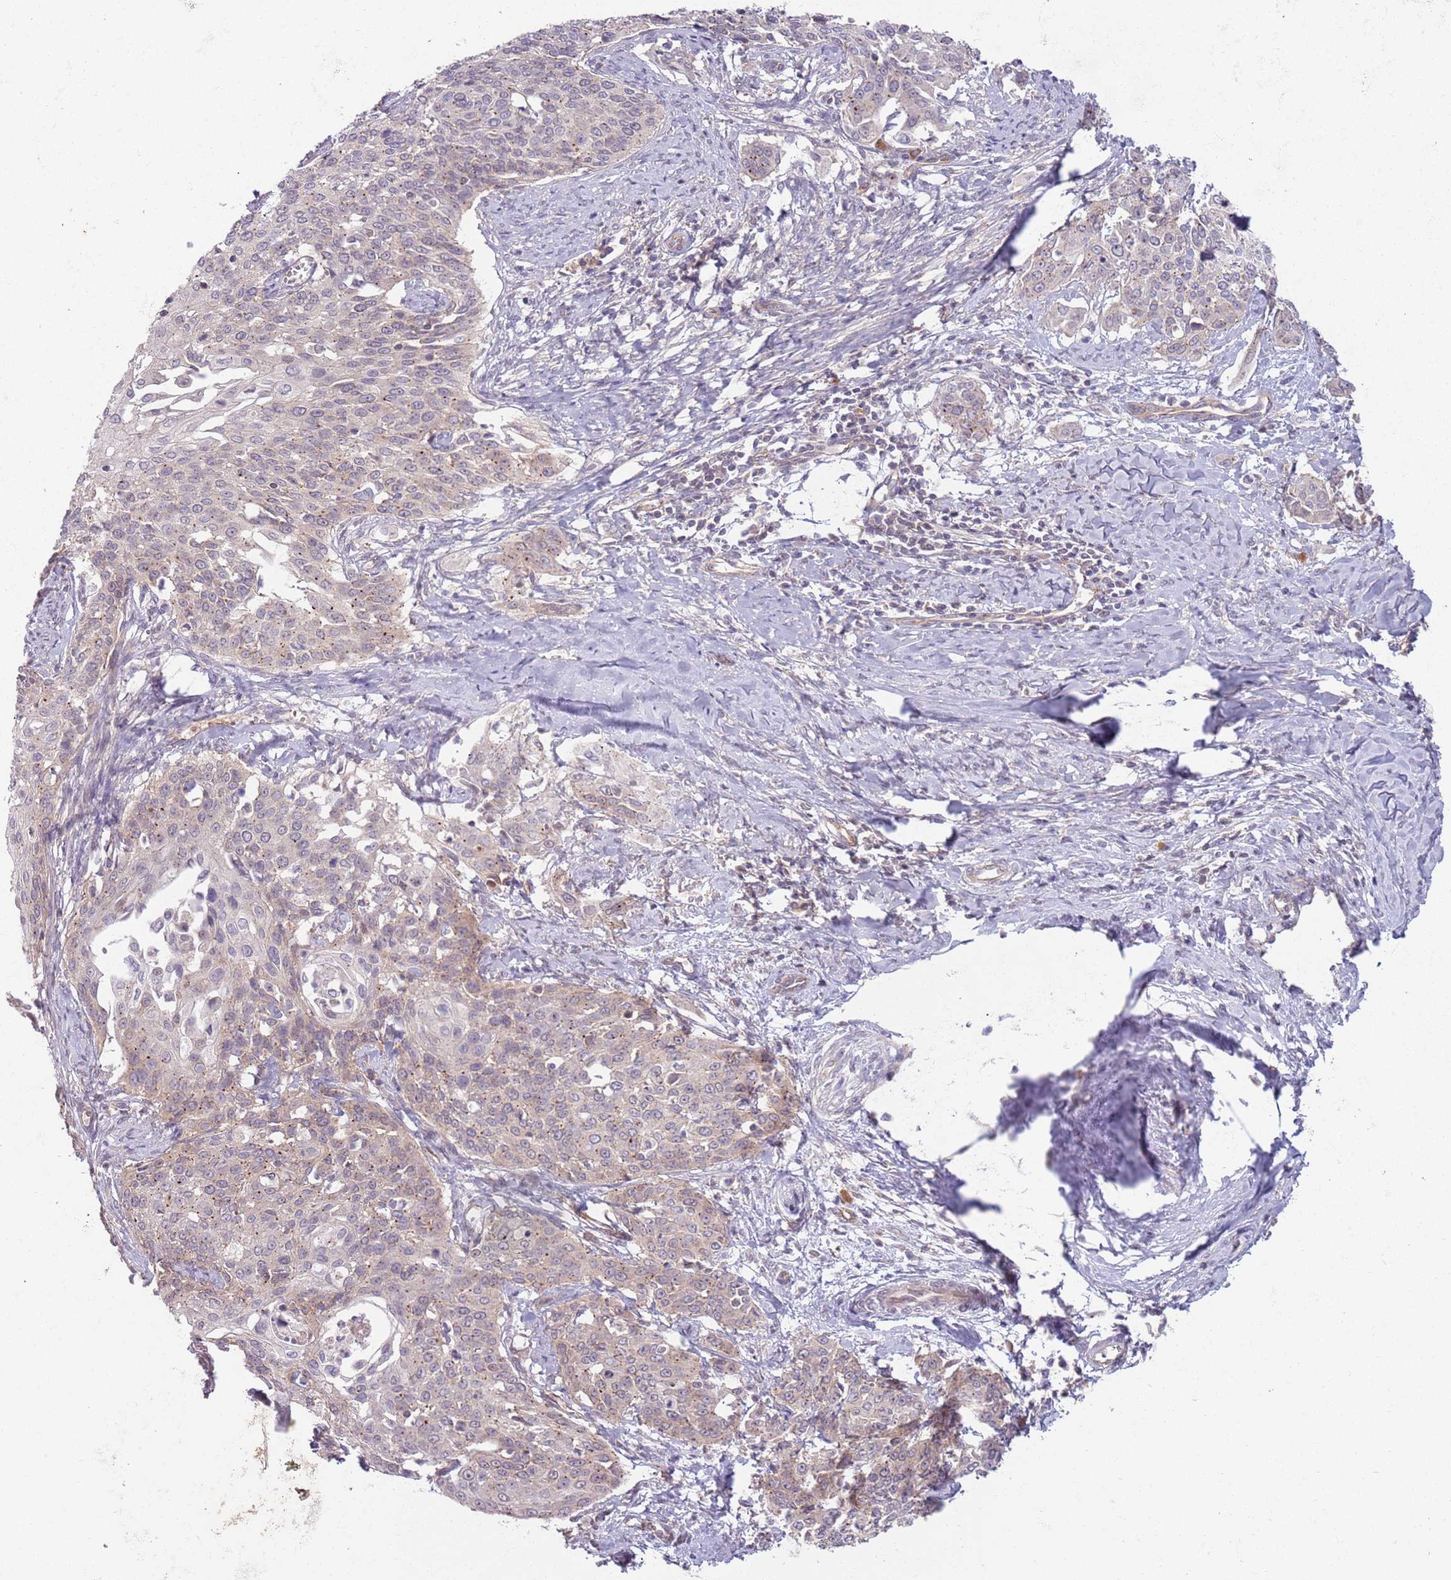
{"staining": {"intensity": "weak", "quantity": "<25%", "location": "cytoplasmic/membranous"}, "tissue": "cervical cancer", "cell_type": "Tumor cells", "image_type": "cancer", "snomed": [{"axis": "morphology", "description": "Squamous cell carcinoma, NOS"}, {"axis": "topography", "description": "Cervix"}], "caption": "Immunohistochemistry histopathology image of neoplastic tissue: squamous cell carcinoma (cervical) stained with DAB reveals no significant protein expression in tumor cells.", "gene": "SAV1", "patient": {"sex": "female", "age": 44}}